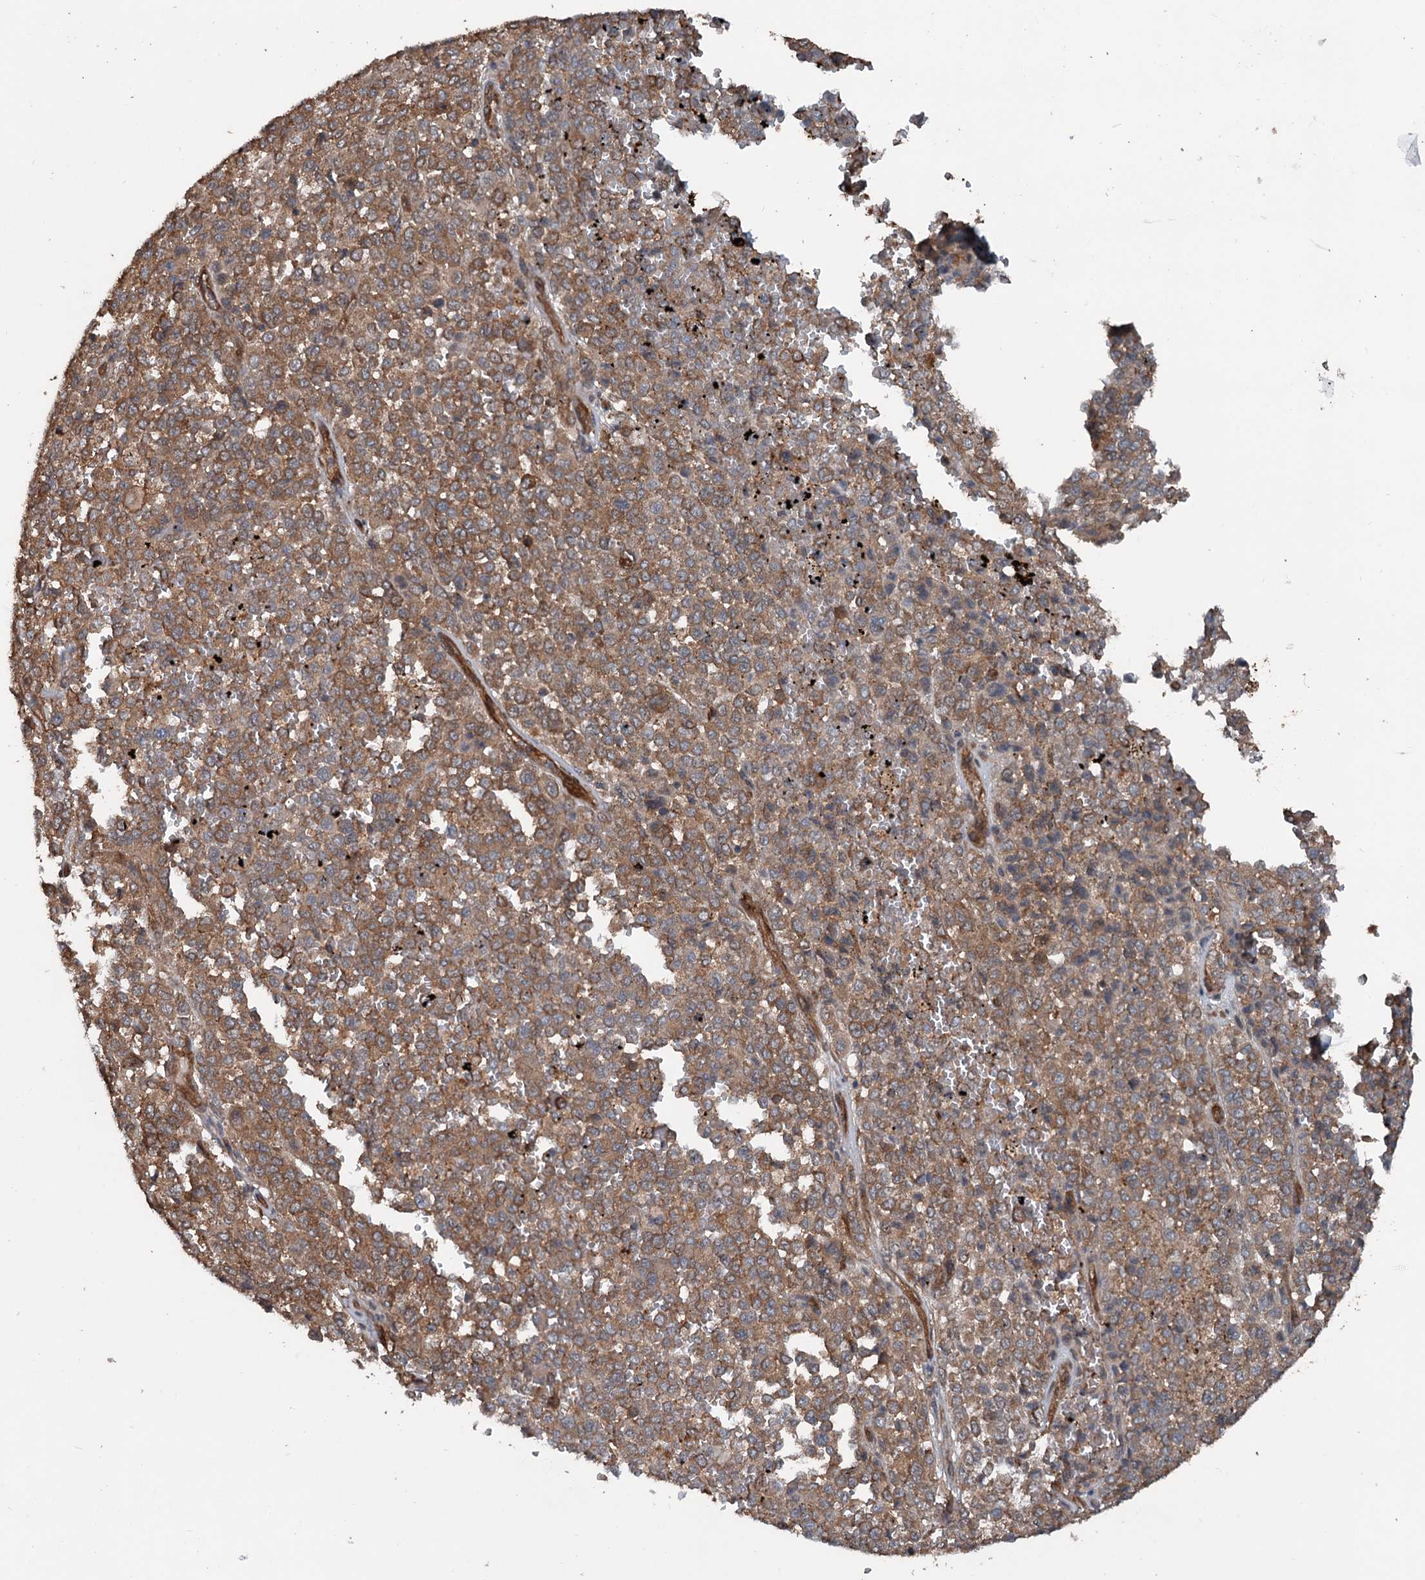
{"staining": {"intensity": "moderate", "quantity": ">75%", "location": "cytoplasmic/membranous"}, "tissue": "melanoma", "cell_type": "Tumor cells", "image_type": "cancer", "snomed": [{"axis": "morphology", "description": "Malignant melanoma, Metastatic site"}, {"axis": "topography", "description": "Pancreas"}], "caption": "This image exhibits immunohistochemistry (IHC) staining of human malignant melanoma (metastatic site), with medium moderate cytoplasmic/membranous positivity in approximately >75% of tumor cells.", "gene": "RNF214", "patient": {"sex": "female", "age": 30}}